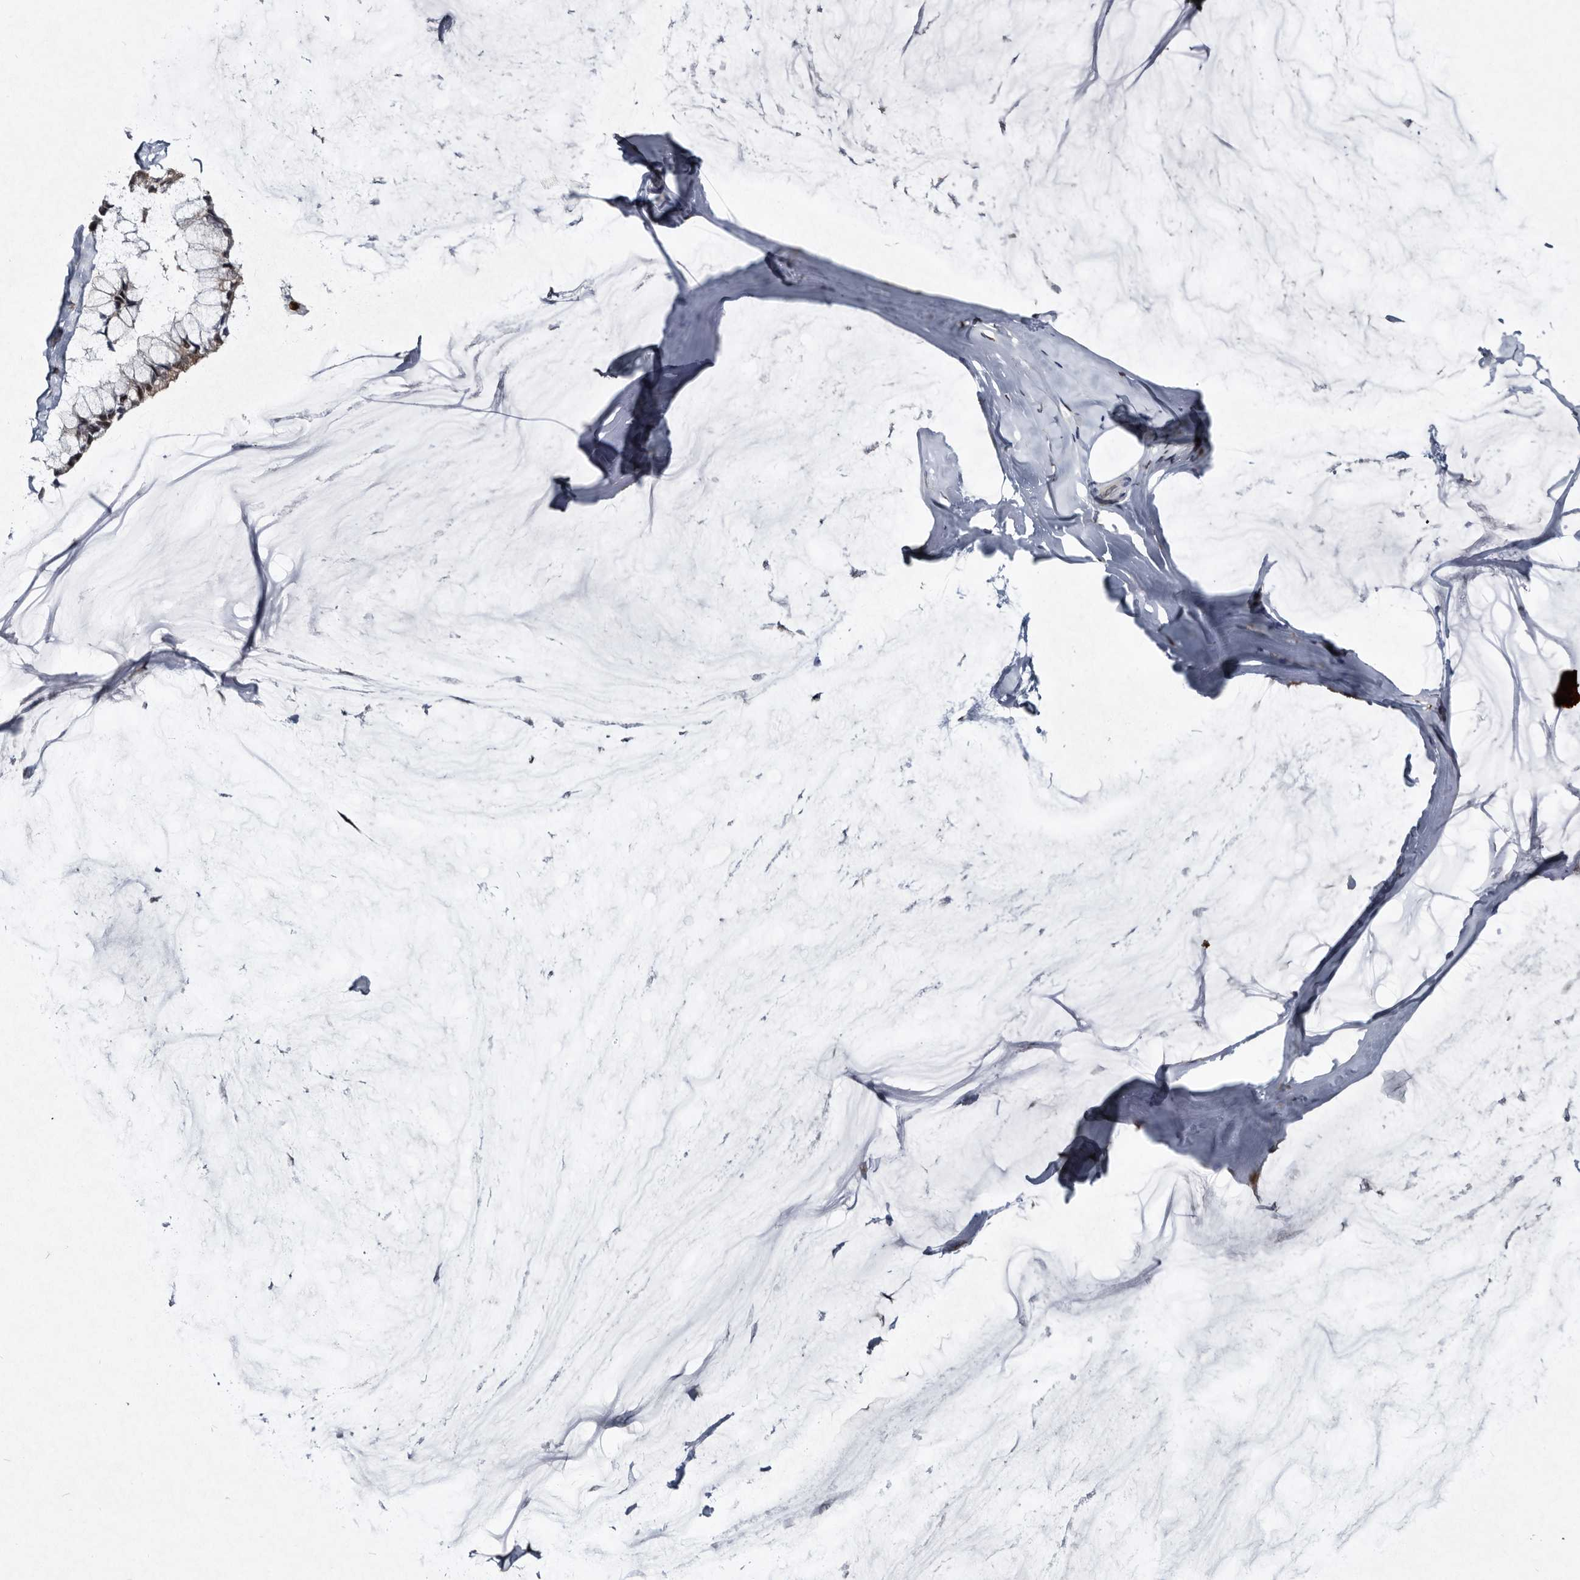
{"staining": {"intensity": "negative", "quantity": "none", "location": "none"}, "tissue": "ovarian cancer", "cell_type": "Tumor cells", "image_type": "cancer", "snomed": [{"axis": "morphology", "description": "Cystadenocarcinoma, mucinous, NOS"}, {"axis": "topography", "description": "Ovary"}], "caption": "Protein analysis of ovarian cancer exhibits no significant staining in tumor cells.", "gene": "SERPINB8", "patient": {"sex": "female", "age": 39}}